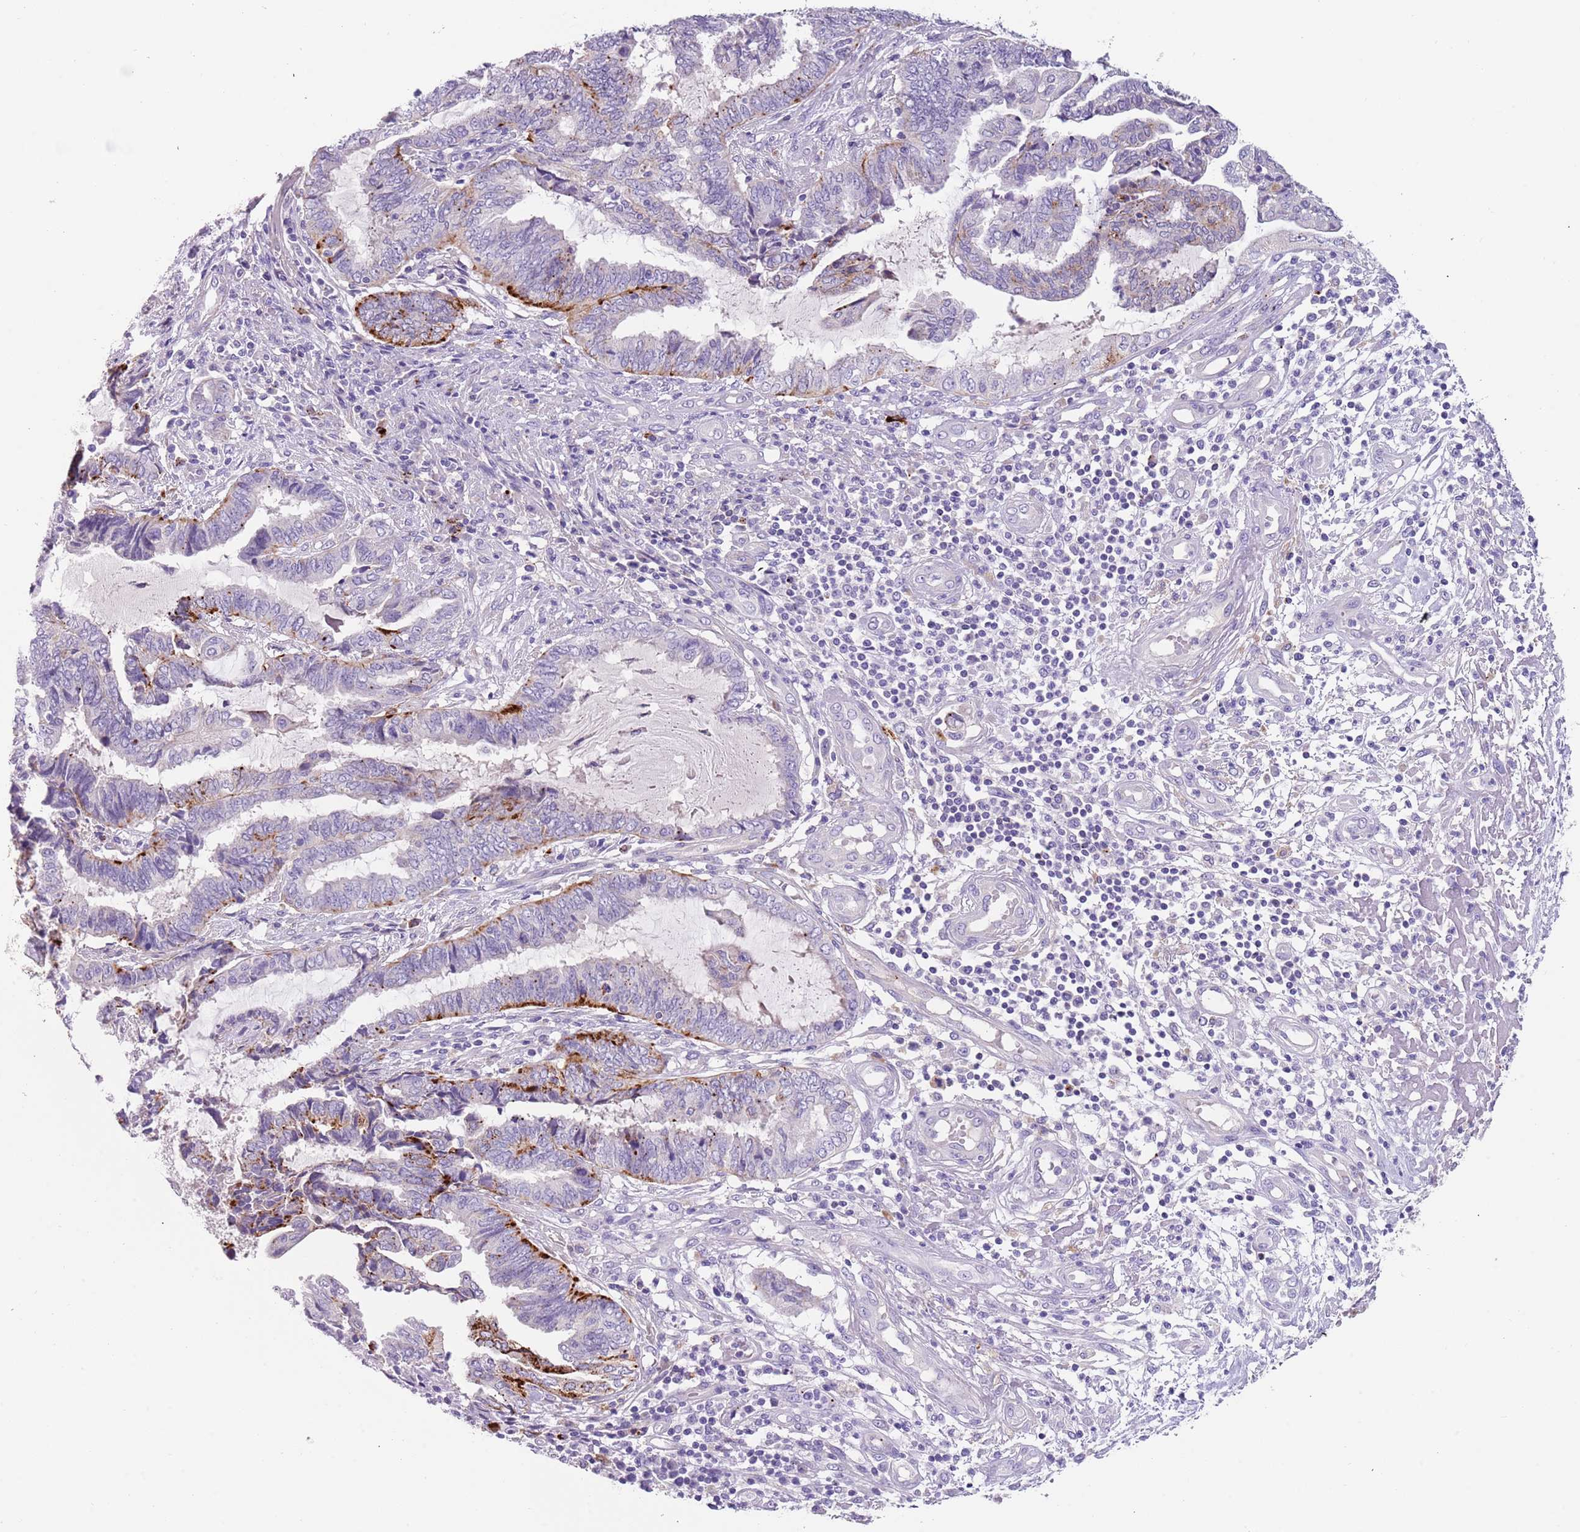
{"staining": {"intensity": "strong", "quantity": "<25%", "location": "cytoplasmic/membranous"}, "tissue": "endometrial cancer", "cell_type": "Tumor cells", "image_type": "cancer", "snomed": [{"axis": "morphology", "description": "Adenocarcinoma, NOS"}, {"axis": "topography", "description": "Uterus"}, {"axis": "topography", "description": "Endometrium"}], "caption": "Protein expression analysis of human endometrial cancer (adenocarcinoma) reveals strong cytoplasmic/membranous staining in about <25% of tumor cells. (IHC, brightfield microscopy, high magnification).", "gene": "LRRN3", "patient": {"sex": "female", "age": 70}}